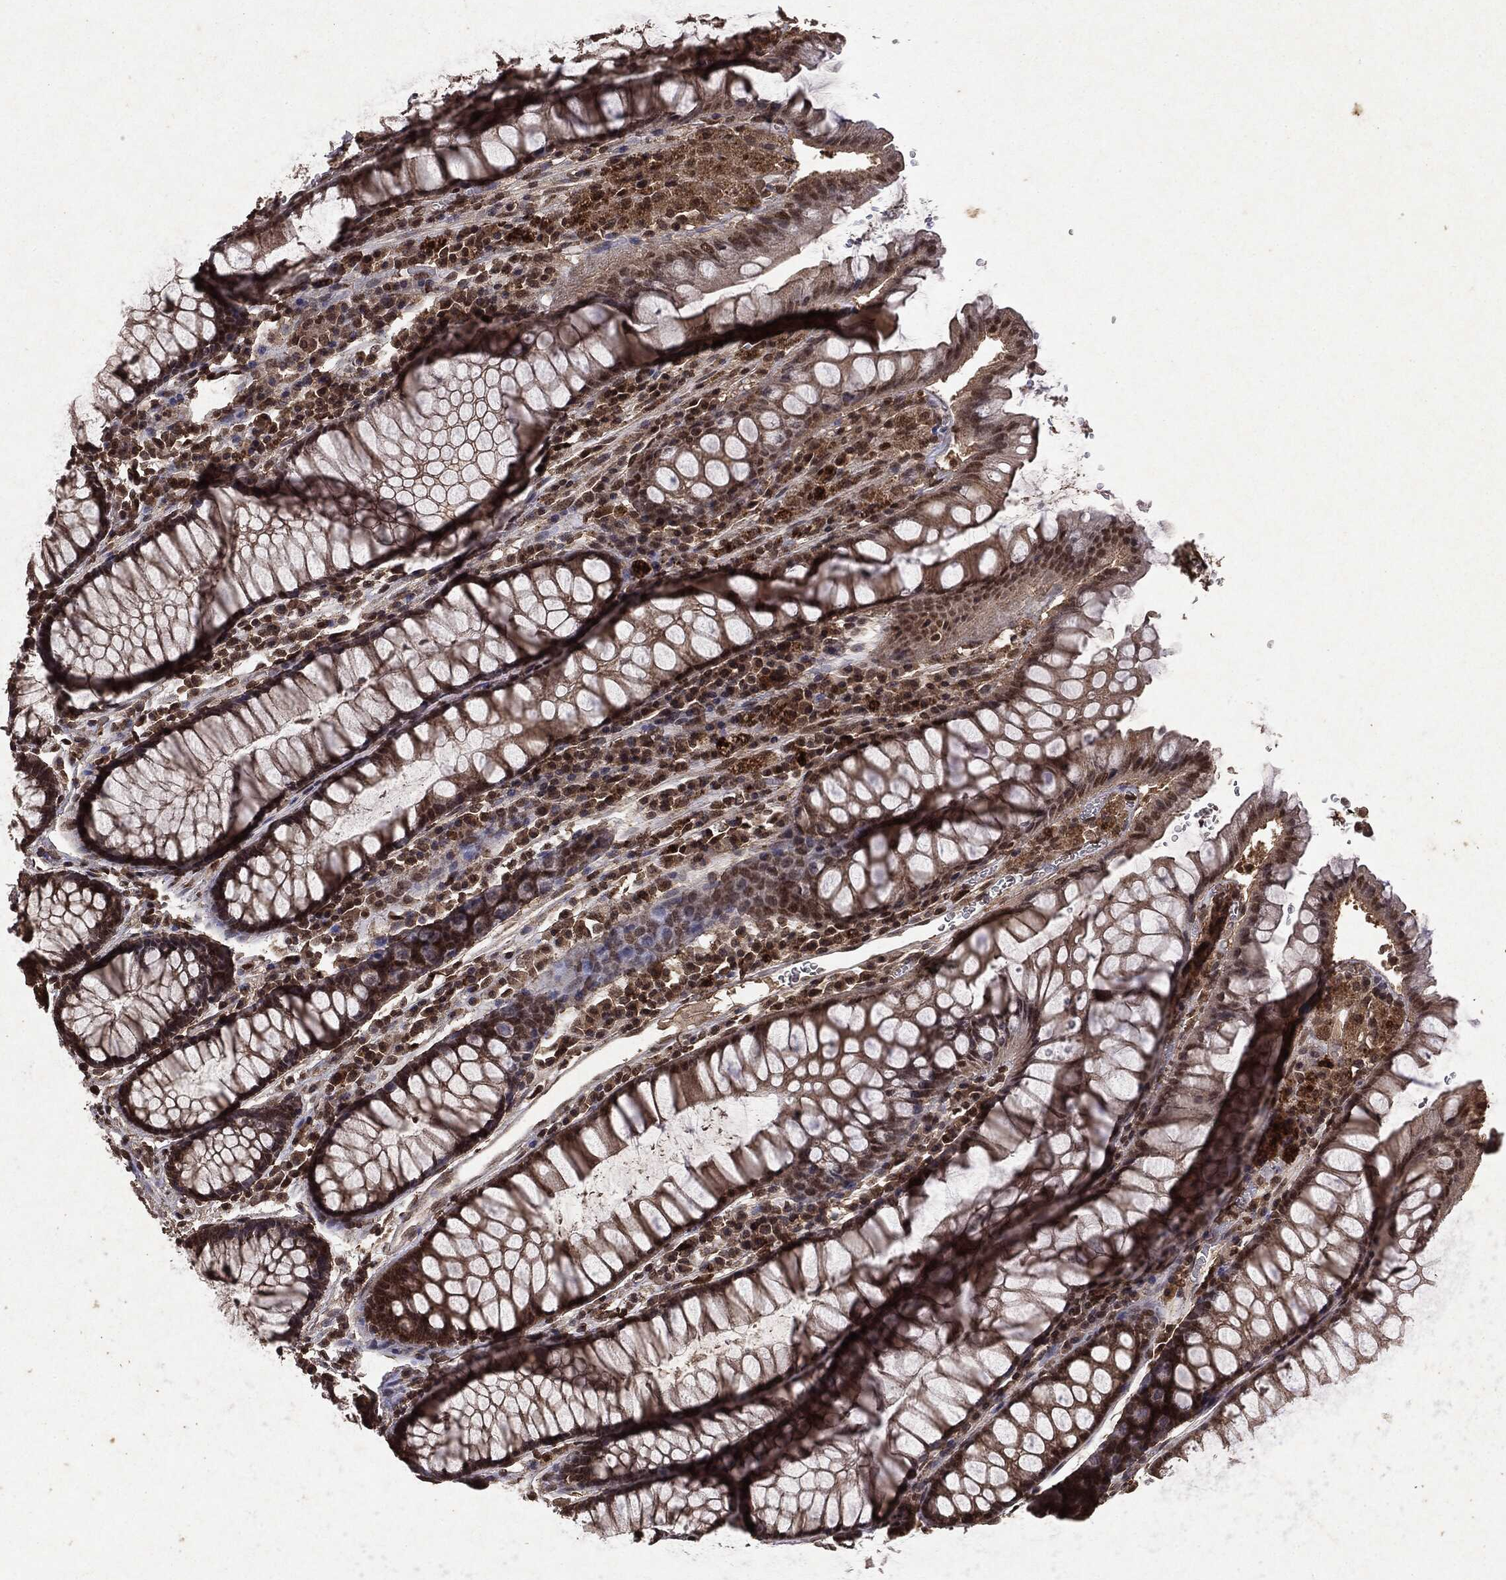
{"staining": {"intensity": "moderate", "quantity": ">75%", "location": "cytoplasmic/membranous,nuclear"}, "tissue": "rectum", "cell_type": "Glandular cells", "image_type": "normal", "snomed": [{"axis": "morphology", "description": "Normal tissue, NOS"}, {"axis": "topography", "description": "Rectum"}], "caption": "Benign rectum was stained to show a protein in brown. There is medium levels of moderate cytoplasmic/membranous,nuclear staining in about >75% of glandular cells. (brown staining indicates protein expression, while blue staining denotes nuclei).", "gene": "PEBP1", "patient": {"sex": "female", "age": 68}}